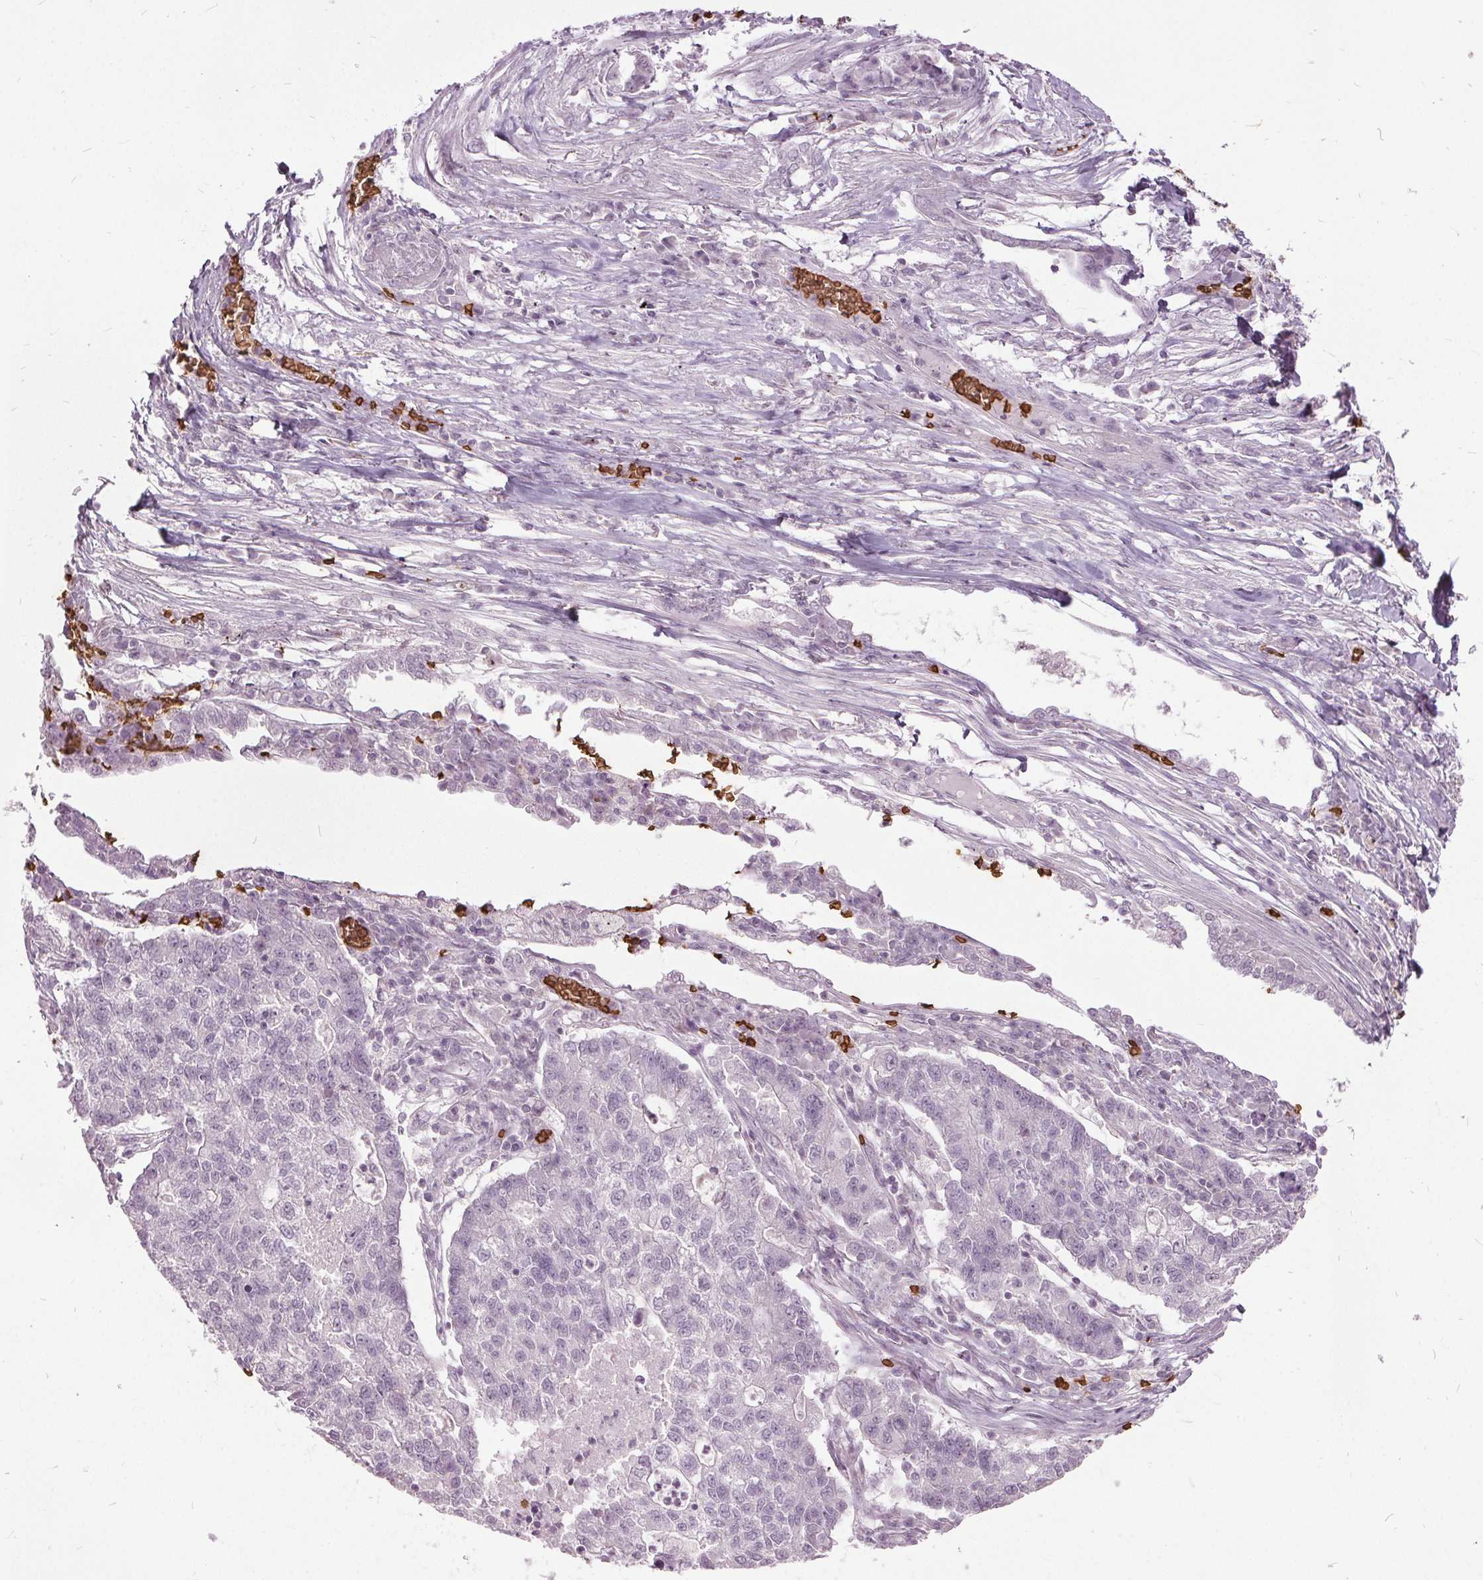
{"staining": {"intensity": "negative", "quantity": "none", "location": "none"}, "tissue": "lung cancer", "cell_type": "Tumor cells", "image_type": "cancer", "snomed": [{"axis": "morphology", "description": "Adenocarcinoma, NOS"}, {"axis": "topography", "description": "Lung"}], "caption": "Tumor cells show no significant positivity in lung cancer. (DAB (3,3'-diaminobenzidine) IHC, high magnification).", "gene": "SLC4A1", "patient": {"sex": "male", "age": 57}}